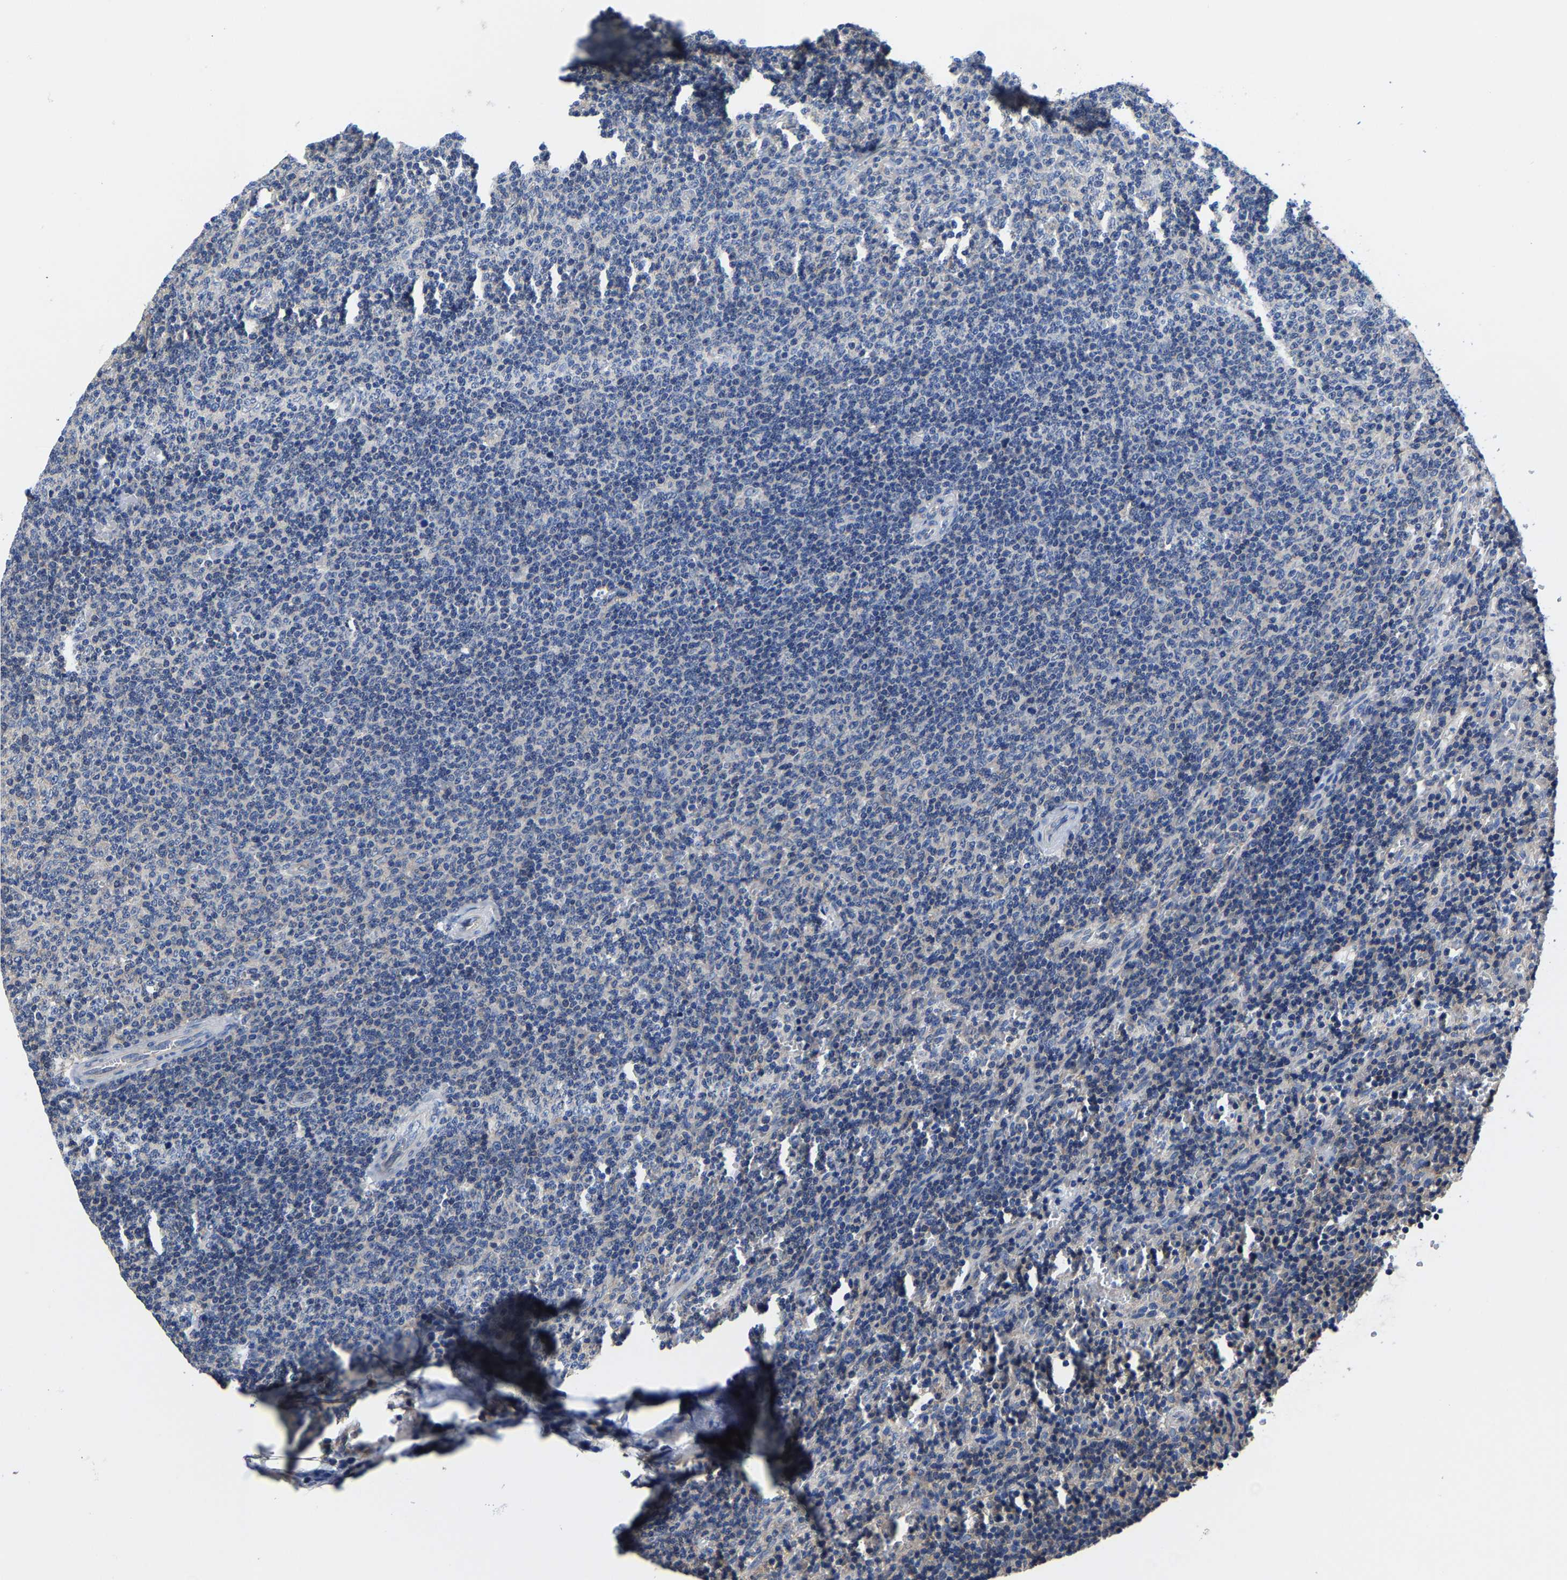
{"staining": {"intensity": "negative", "quantity": "none", "location": "none"}, "tissue": "lymphoma", "cell_type": "Tumor cells", "image_type": "cancer", "snomed": [{"axis": "morphology", "description": "Malignant lymphoma, non-Hodgkin's type, Low grade"}, {"axis": "topography", "description": "Spleen"}], "caption": "This is a photomicrograph of immunohistochemistry staining of malignant lymphoma, non-Hodgkin's type (low-grade), which shows no expression in tumor cells. (DAB (3,3'-diaminobenzidine) IHC, high magnification).", "gene": "SRPK2", "patient": {"sex": "female", "age": 50}}